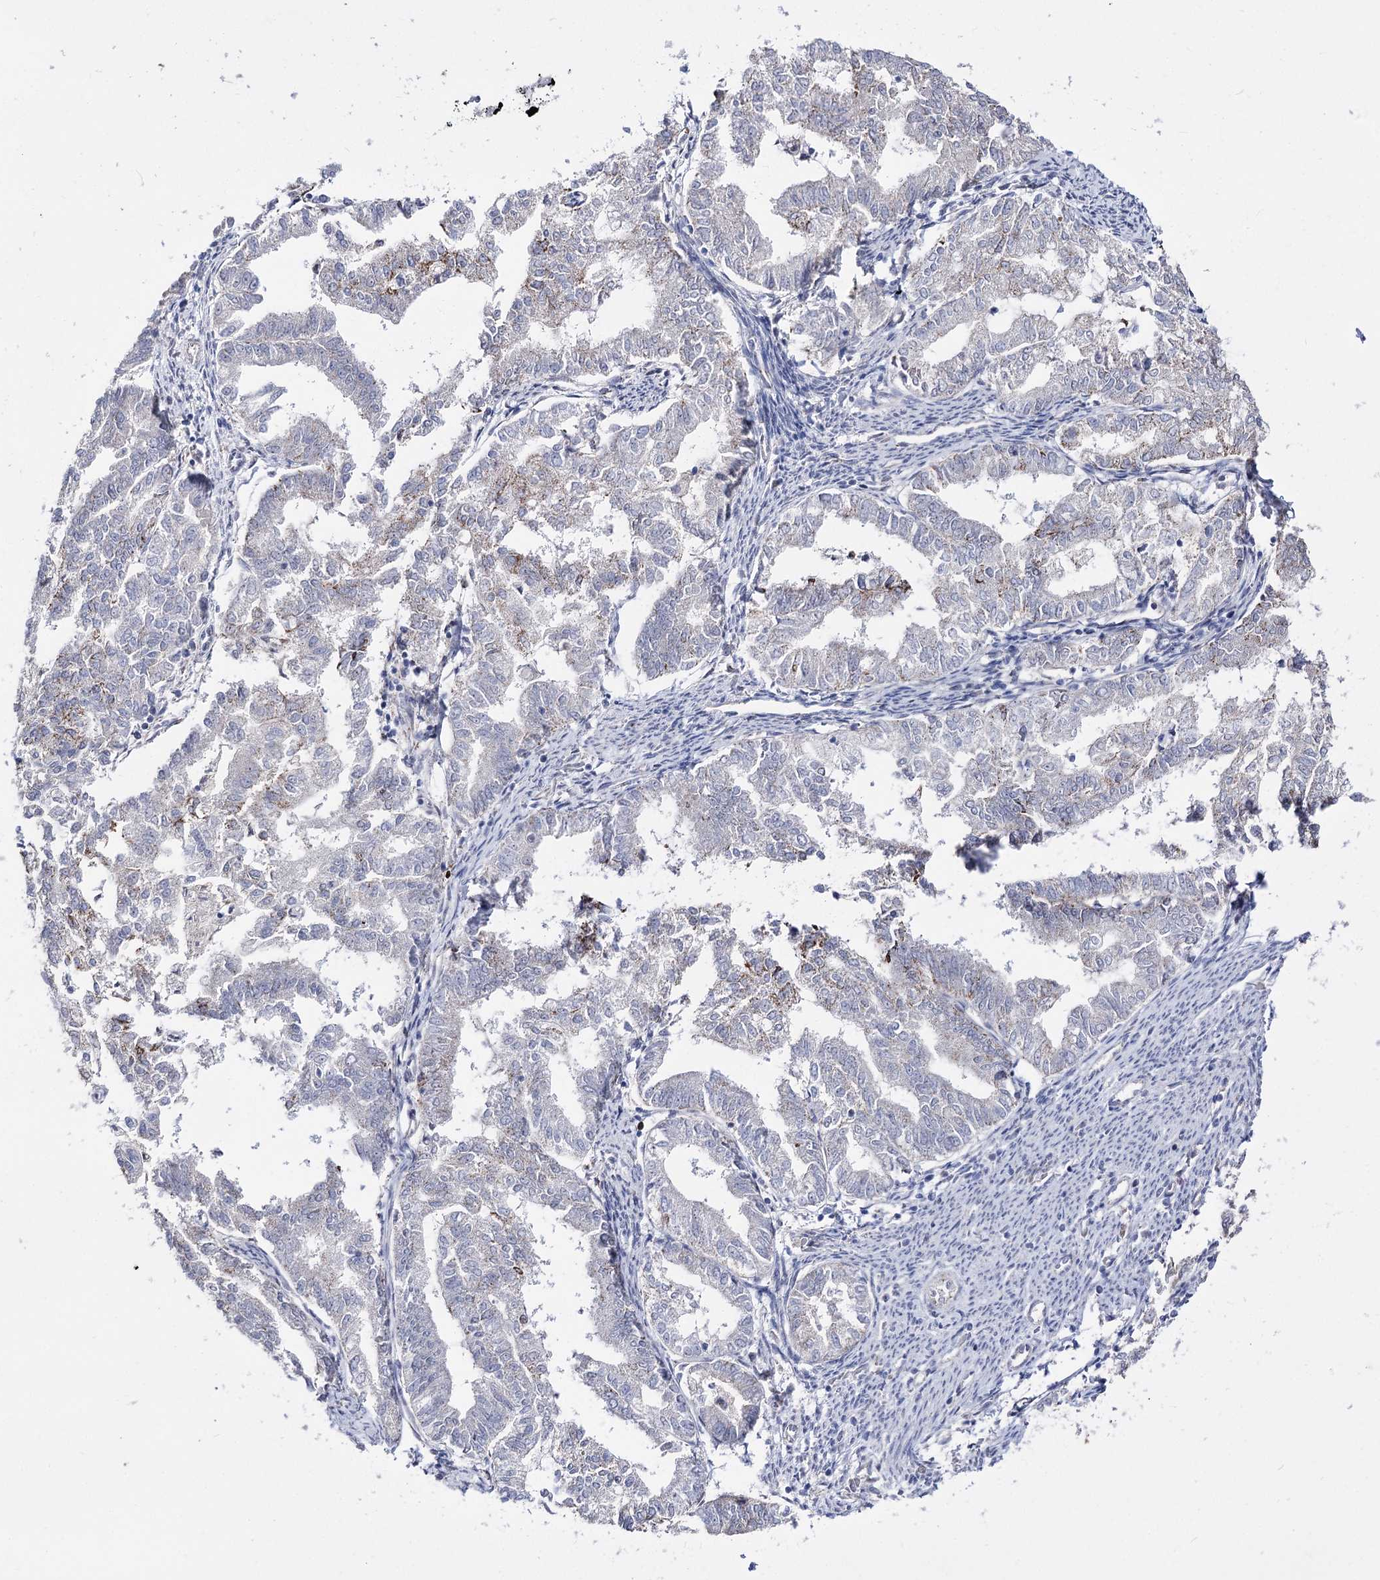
{"staining": {"intensity": "moderate", "quantity": "<25%", "location": "cytoplasmic/membranous"}, "tissue": "endometrial cancer", "cell_type": "Tumor cells", "image_type": "cancer", "snomed": [{"axis": "morphology", "description": "Adenocarcinoma, NOS"}, {"axis": "topography", "description": "Endometrium"}], "caption": "Immunohistochemistry photomicrograph of adenocarcinoma (endometrial) stained for a protein (brown), which shows low levels of moderate cytoplasmic/membranous positivity in approximately <25% of tumor cells.", "gene": "OSBPL5", "patient": {"sex": "female", "age": 79}}